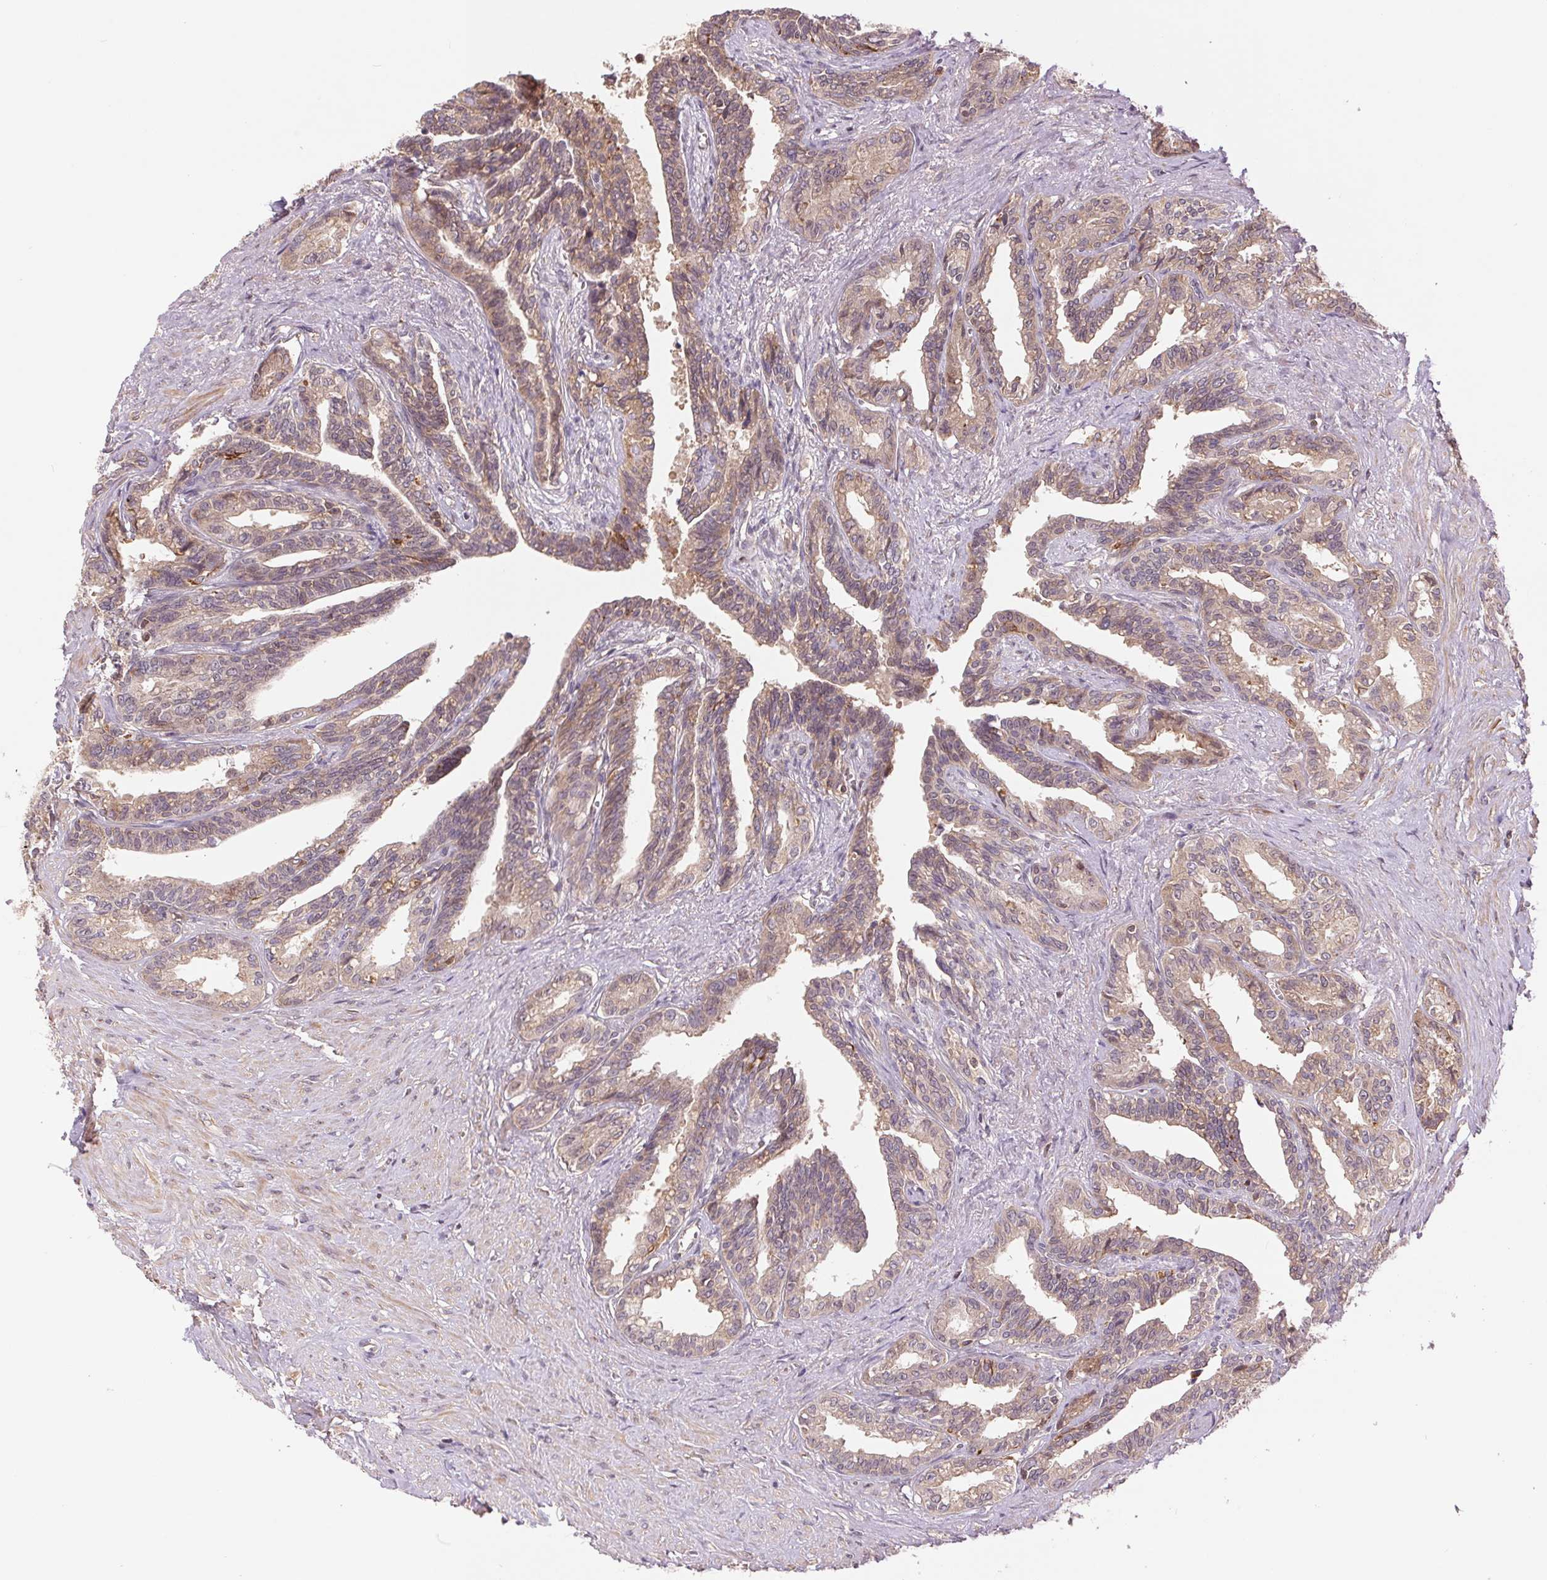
{"staining": {"intensity": "moderate", "quantity": "25%-75%", "location": "cytoplasmic/membranous"}, "tissue": "seminal vesicle", "cell_type": "Glandular cells", "image_type": "normal", "snomed": [{"axis": "morphology", "description": "Normal tissue, NOS"}, {"axis": "morphology", "description": "Urothelial carcinoma, NOS"}, {"axis": "topography", "description": "Urinary bladder"}, {"axis": "topography", "description": "Seminal veicle"}], "caption": "Immunohistochemistry (IHC) photomicrograph of unremarkable seminal vesicle: seminal vesicle stained using immunohistochemistry exhibits medium levels of moderate protein expression localized specifically in the cytoplasmic/membranous of glandular cells, appearing as a cytoplasmic/membranous brown color.", "gene": "BTF3L4", "patient": {"sex": "male", "age": 76}}